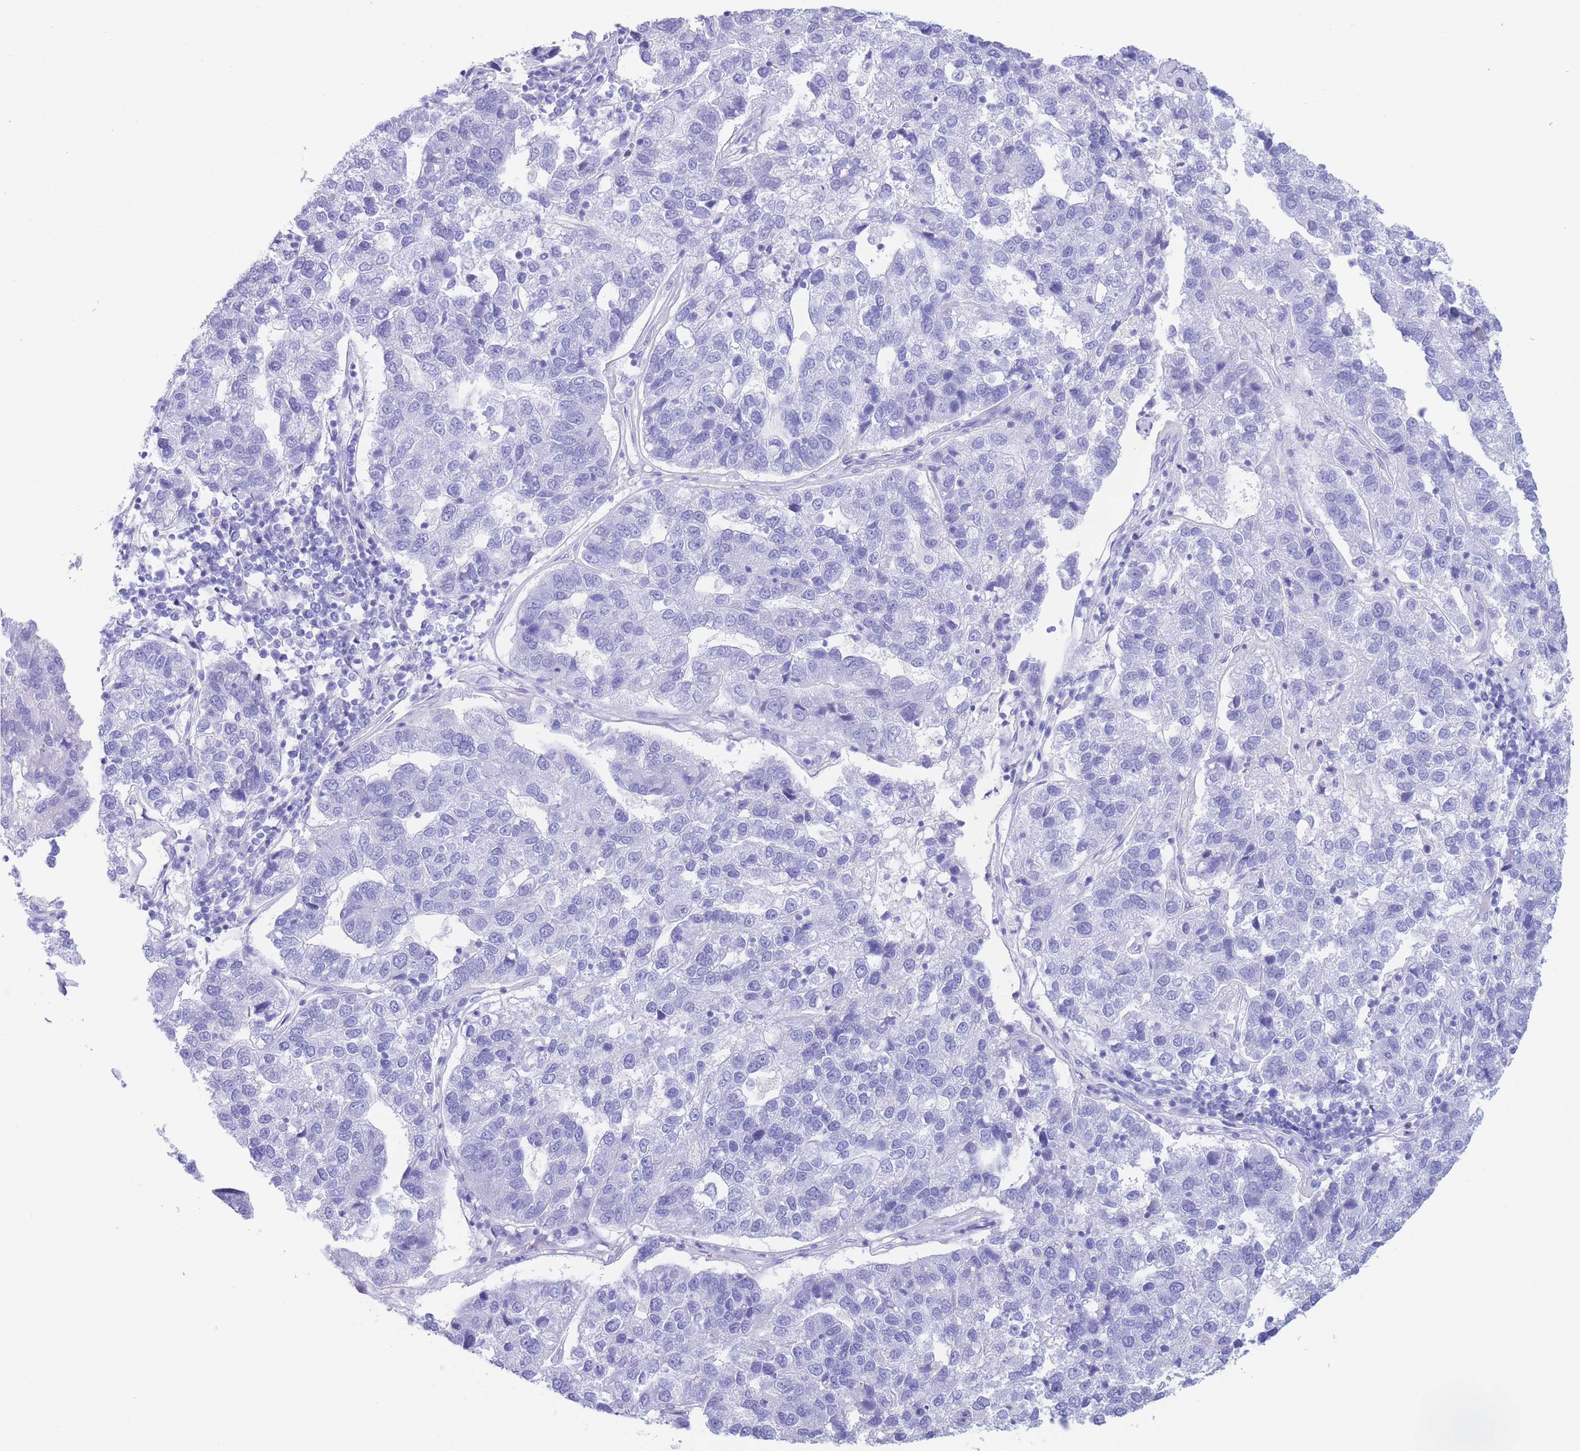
{"staining": {"intensity": "negative", "quantity": "none", "location": "none"}, "tissue": "pancreatic cancer", "cell_type": "Tumor cells", "image_type": "cancer", "snomed": [{"axis": "morphology", "description": "Adenocarcinoma, NOS"}, {"axis": "topography", "description": "Pancreas"}], "caption": "Tumor cells are negative for protein expression in human pancreatic cancer.", "gene": "SLCO1B3", "patient": {"sex": "female", "age": 61}}